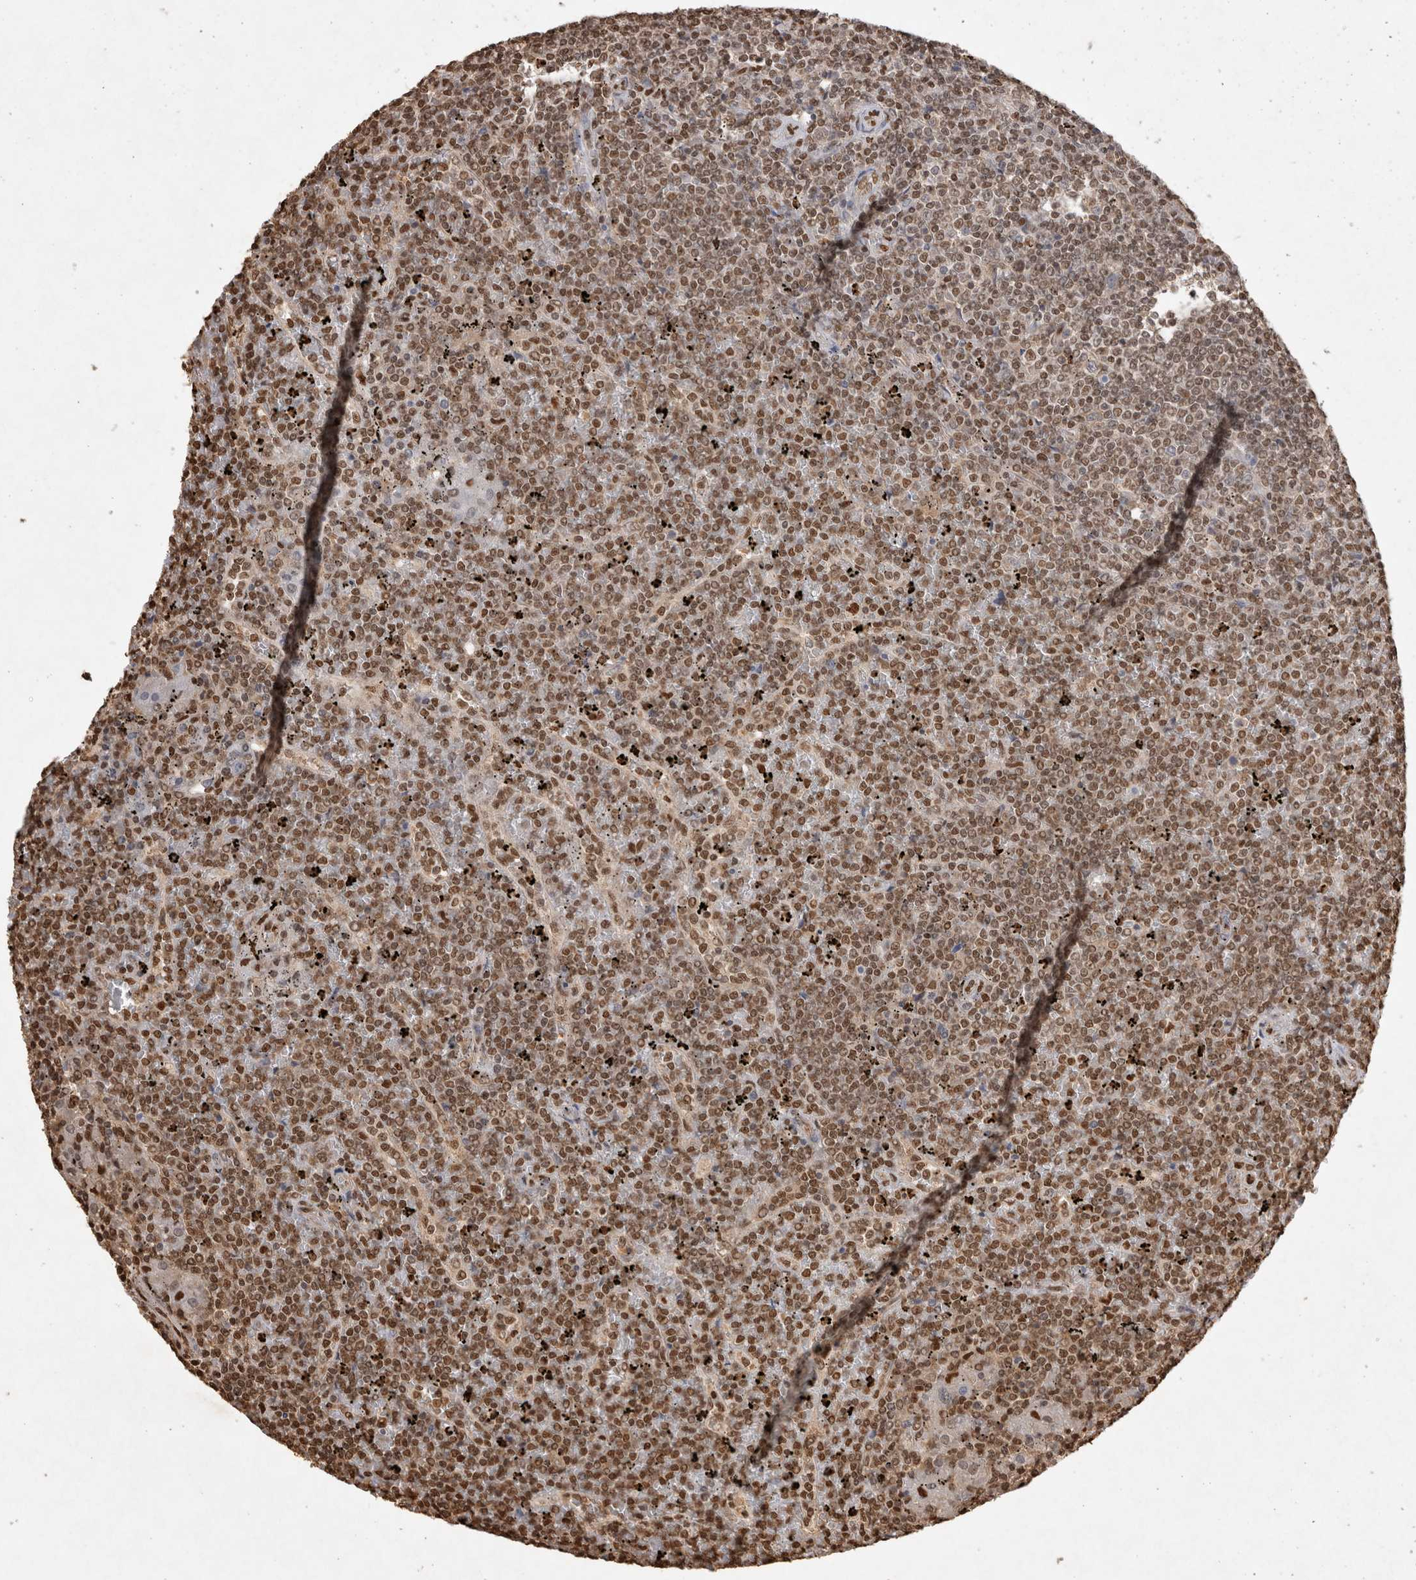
{"staining": {"intensity": "moderate", "quantity": ">75%", "location": "nuclear"}, "tissue": "lymphoma", "cell_type": "Tumor cells", "image_type": "cancer", "snomed": [{"axis": "morphology", "description": "Malignant lymphoma, non-Hodgkin's type, Low grade"}, {"axis": "topography", "description": "Spleen"}], "caption": "Protein staining of lymphoma tissue exhibits moderate nuclear staining in about >75% of tumor cells.", "gene": "HDGF", "patient": {"sex": "female", "age": 19}}